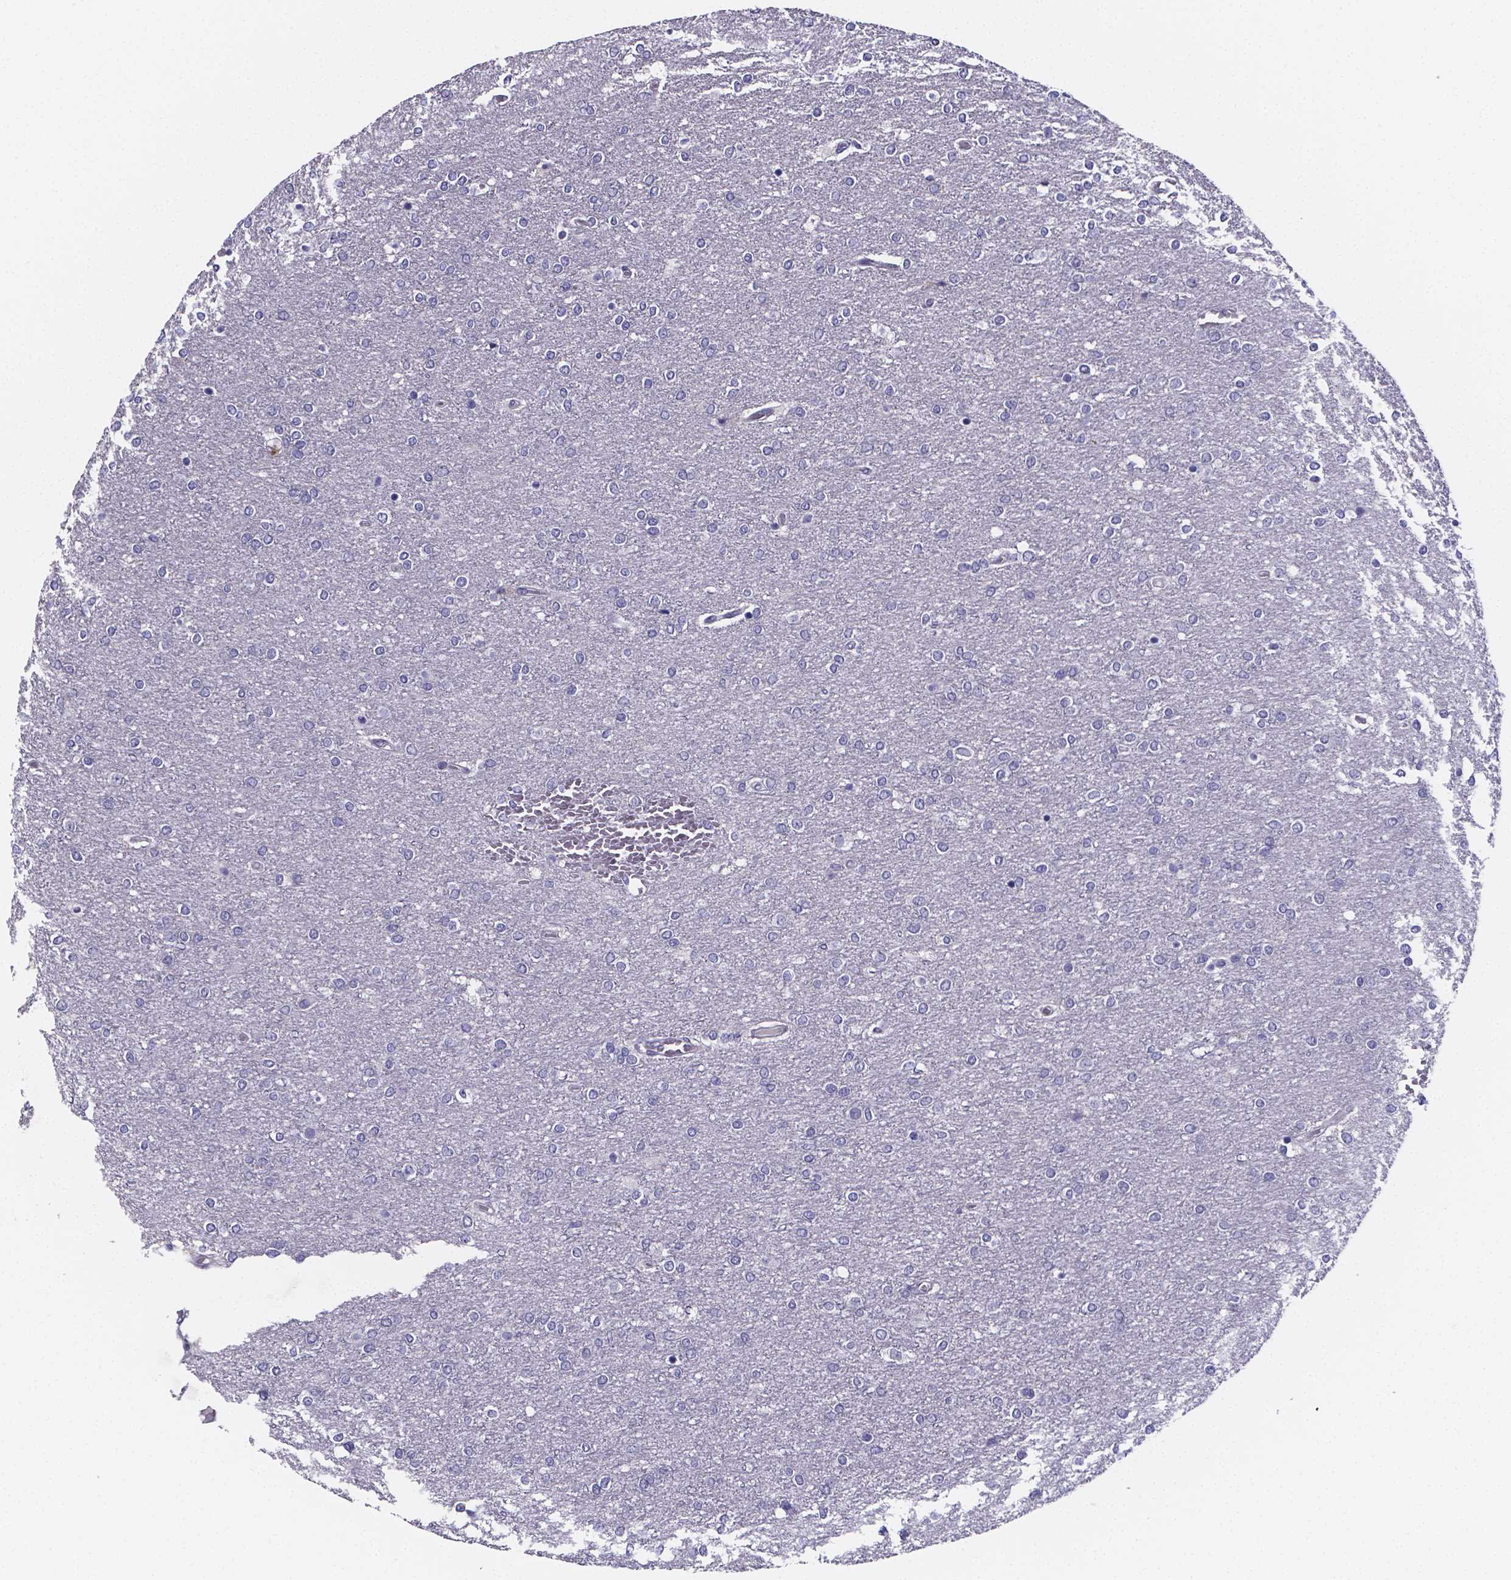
{"staining": {"intensity": "negative", "quantity": "none", "location": "none"}, "tissue": "glioma", "cell_type": "Tumor cells", "image_type": "cancer", "snomed": [{"axis": "morphology", "description": "Glioma, malignant, High grade"}, {"axis": "topography", "description": "Brain"}], "caption": "A high-resolution image shows immunohistochemistry (IHC) staining of malignant high-grade glioma, which shows no significant staining in tumor cells.", "gene": "IZUMO1", "patient": {"sex": "female", "age": 61}}